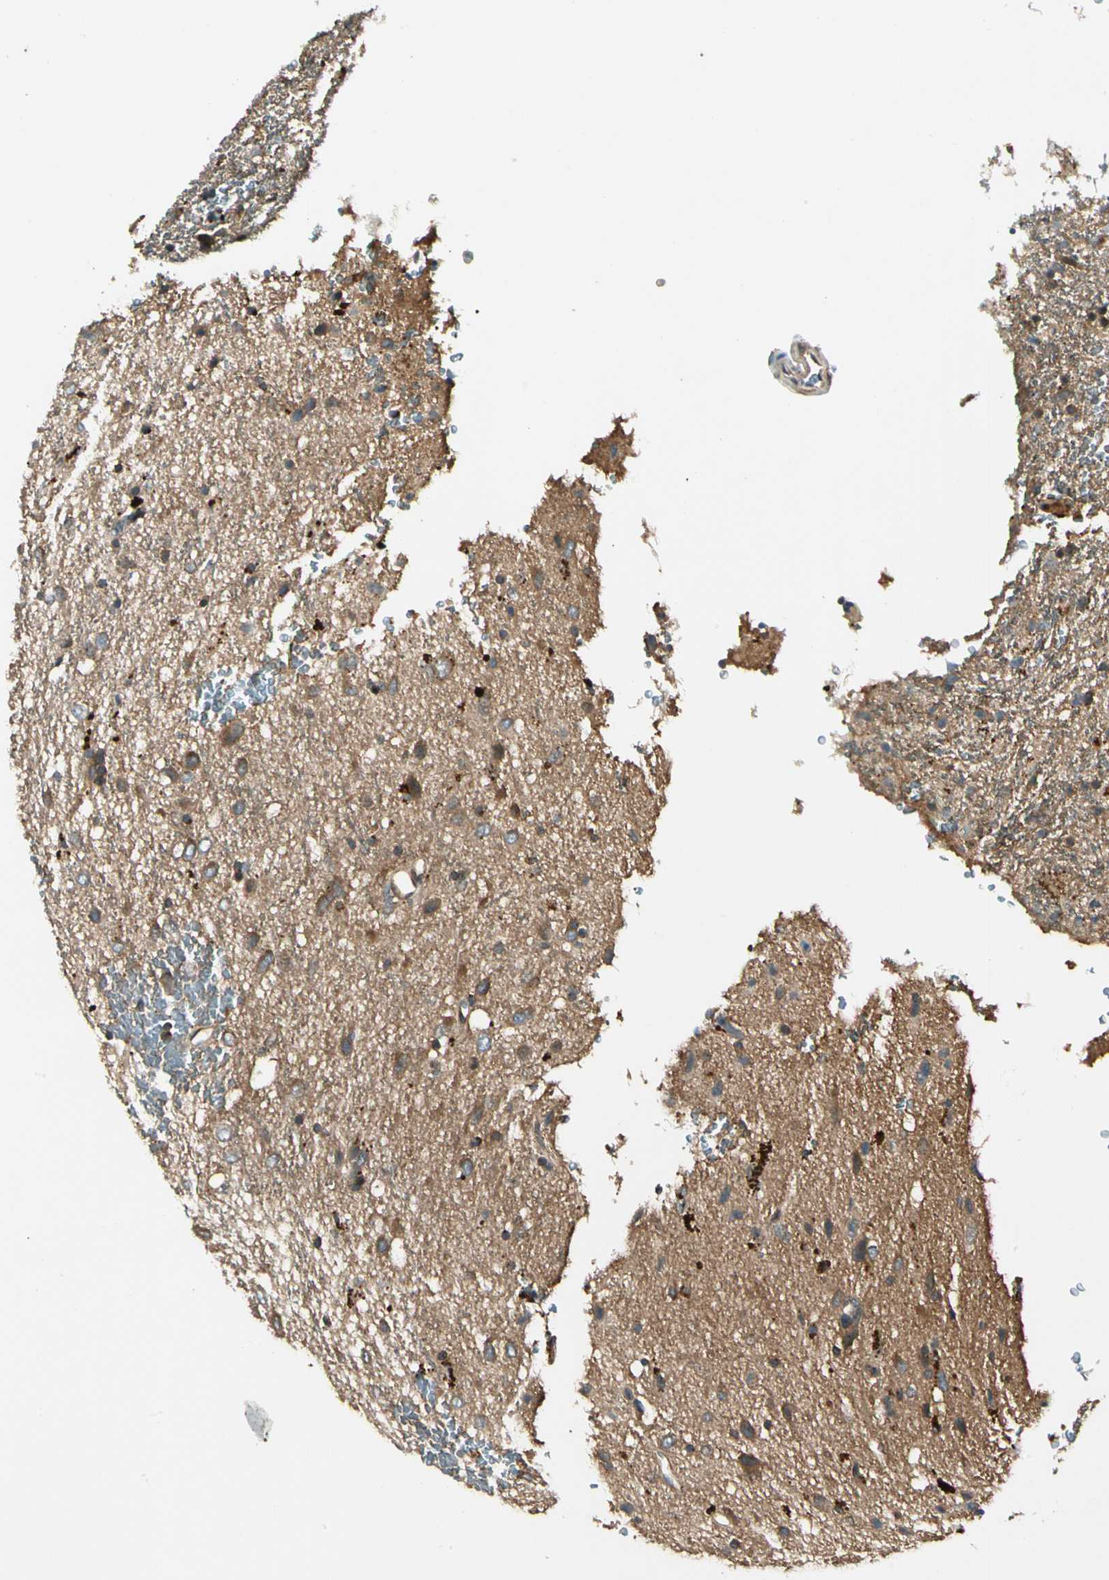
{"staining": {"intensity": "weak", "quantity": ">75%", "location": "cytoplasmic/membranous"}, "tissue": "glioma", "cell_type": "Tumor cells", "image_type": "cancer", "snomed": [{"axis": "morphology", "description": "Glioma, malignant, Low grade"}, {"axis": "topography", "description": "Brain"}], "caption": "Immunohistochemistry (DAB (3,3'-diaminobenzidine)) staining of malignant glioma (low-grade) exhibits weak cytoplasmic/membranous protein positivity in about >75% of tumor cells. (Brightfield microscopy of DAB IHC at high magnification).", "gene": "ROCK2", "patient": {"sex": "male", "age": 77}}